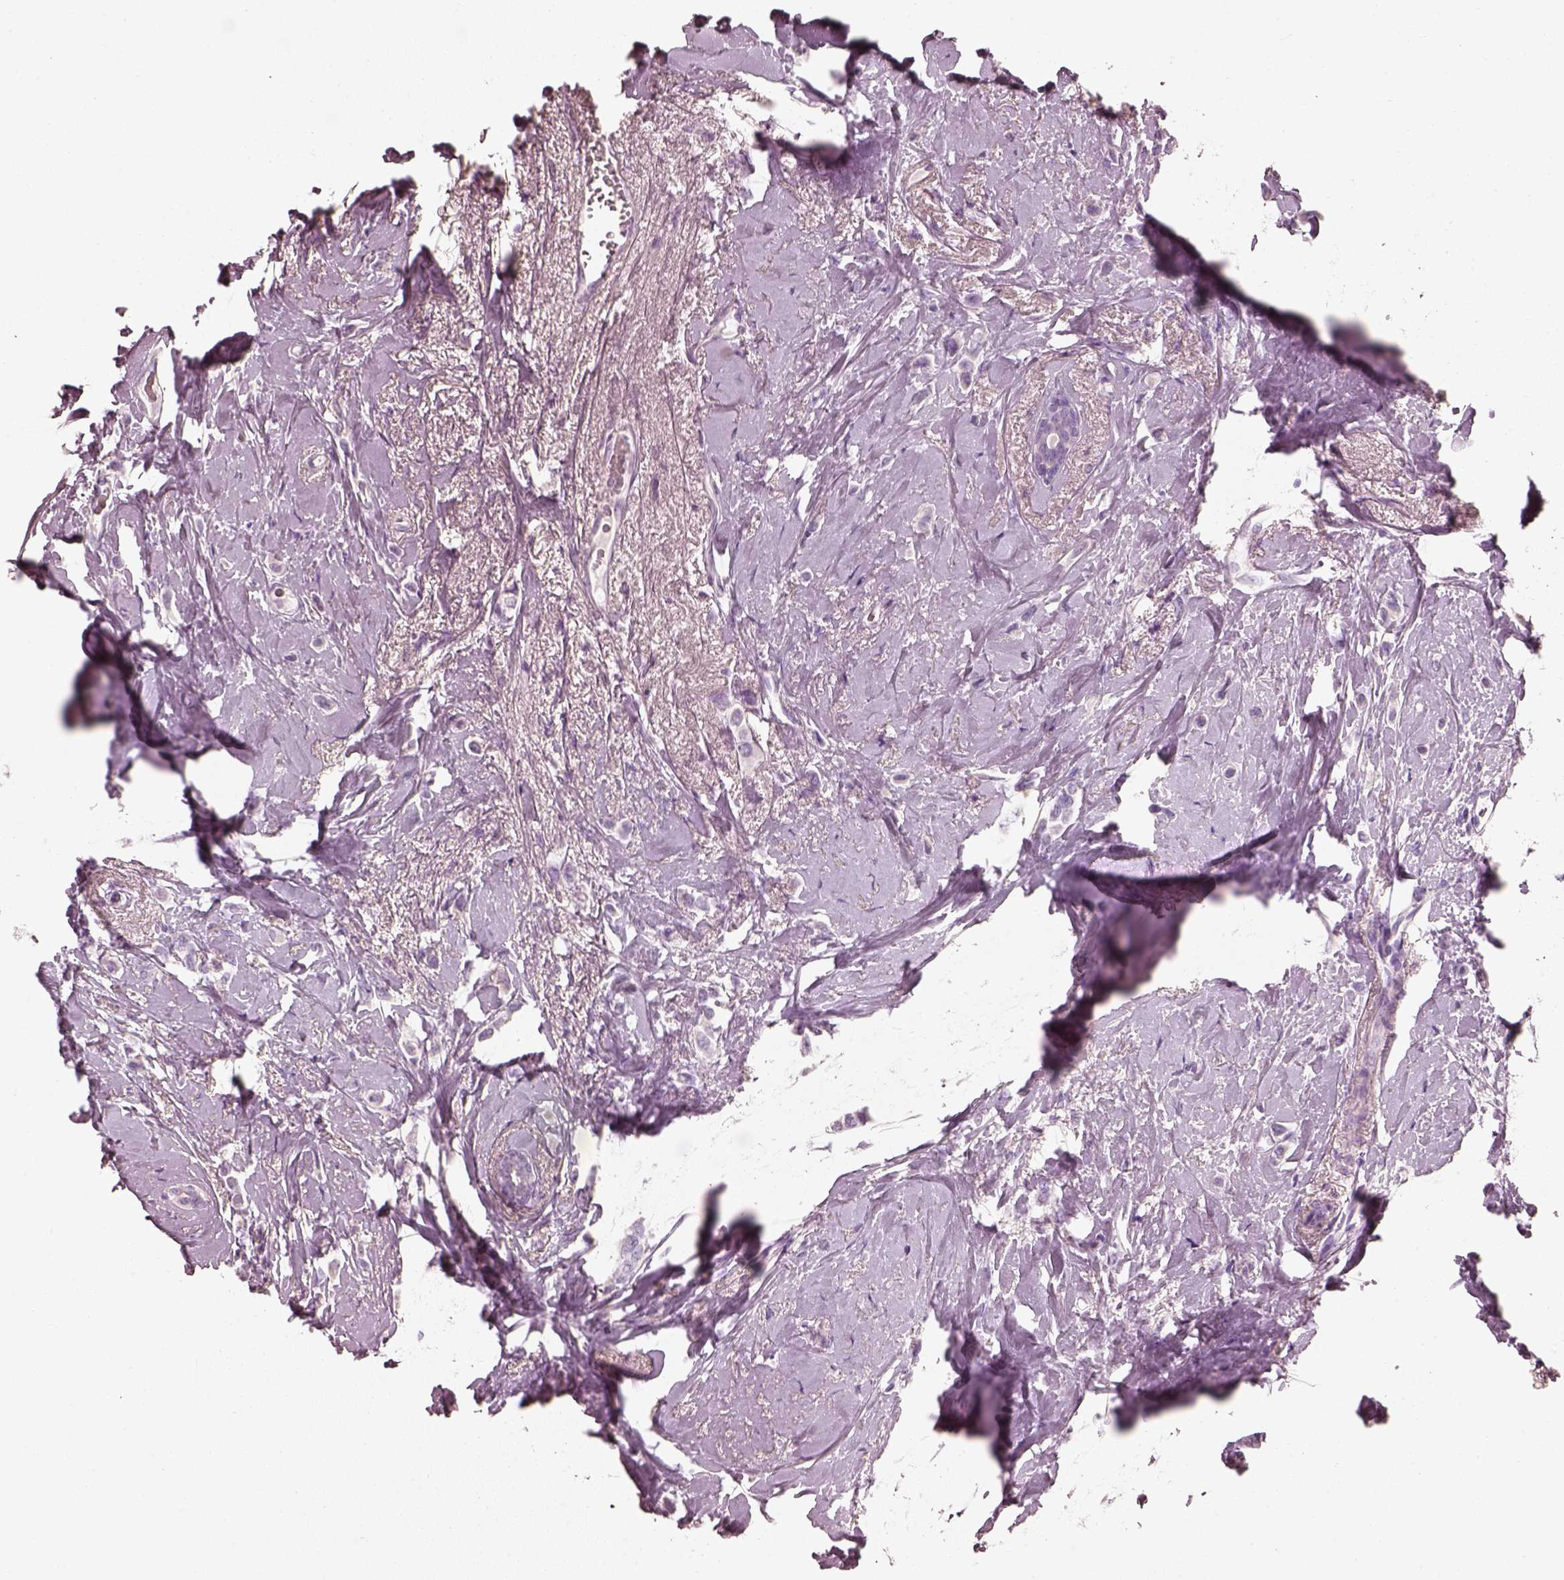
{"staining": {"intensity": "negative", "quantity": "none", "location": "none"}, "tissue": "breast cancer", "cell_type": "Tumor cells", "image_type": "cancer", "snomed": [{"axis": "morphology", "description": "Lobular carcinoma"}, {"axis": "topography", "description": "Breast"}], "caption": "Immunohistochemistry (IHC) micrograph of neoplastic tissue: breast cancer stained with DAB (3,3'-diaminobenzidine) exhibits no significant protein staining in tumor cells.", "gene": "PNOC", "patient": {"sex": "female", "age": 66}}